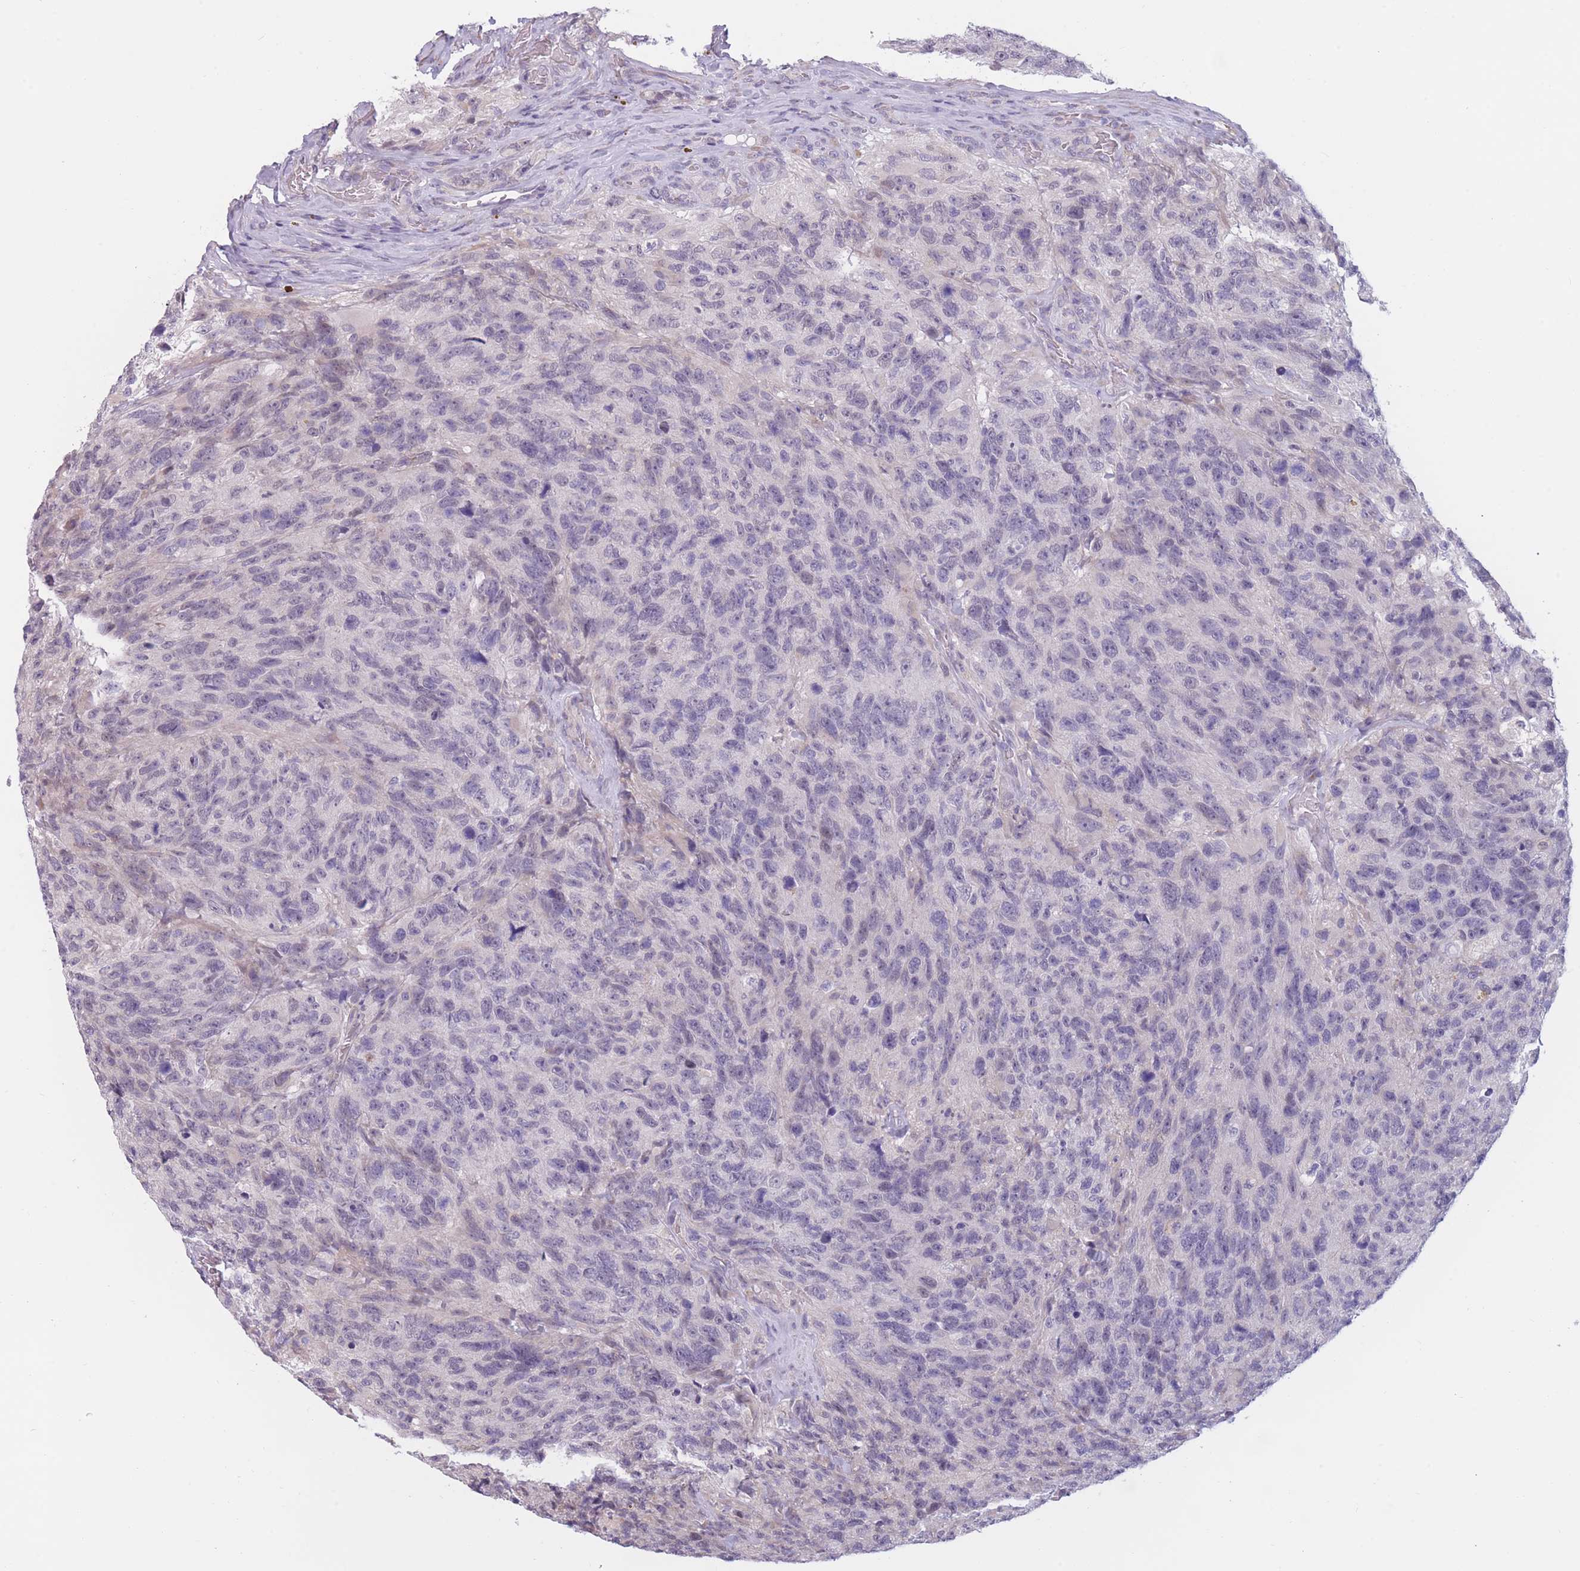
{"staining": {"intensity": "negative", "quantity": "none", "location": "none"}, "tissue": "glioma", "cell_type": "Tumor cells", "image_type": "cancer", "snomed": [{"axis": "morphology", "description": "Glioma, malignant, High grade"}, {"axis": "topography", "description": "Brain"}], "caption": "IHC of human malignant glioma (high-grade) demonstrates no expression in tumor cells.", "gene": "COL27A1", "patient": {"sex": "male", "age": 69}}